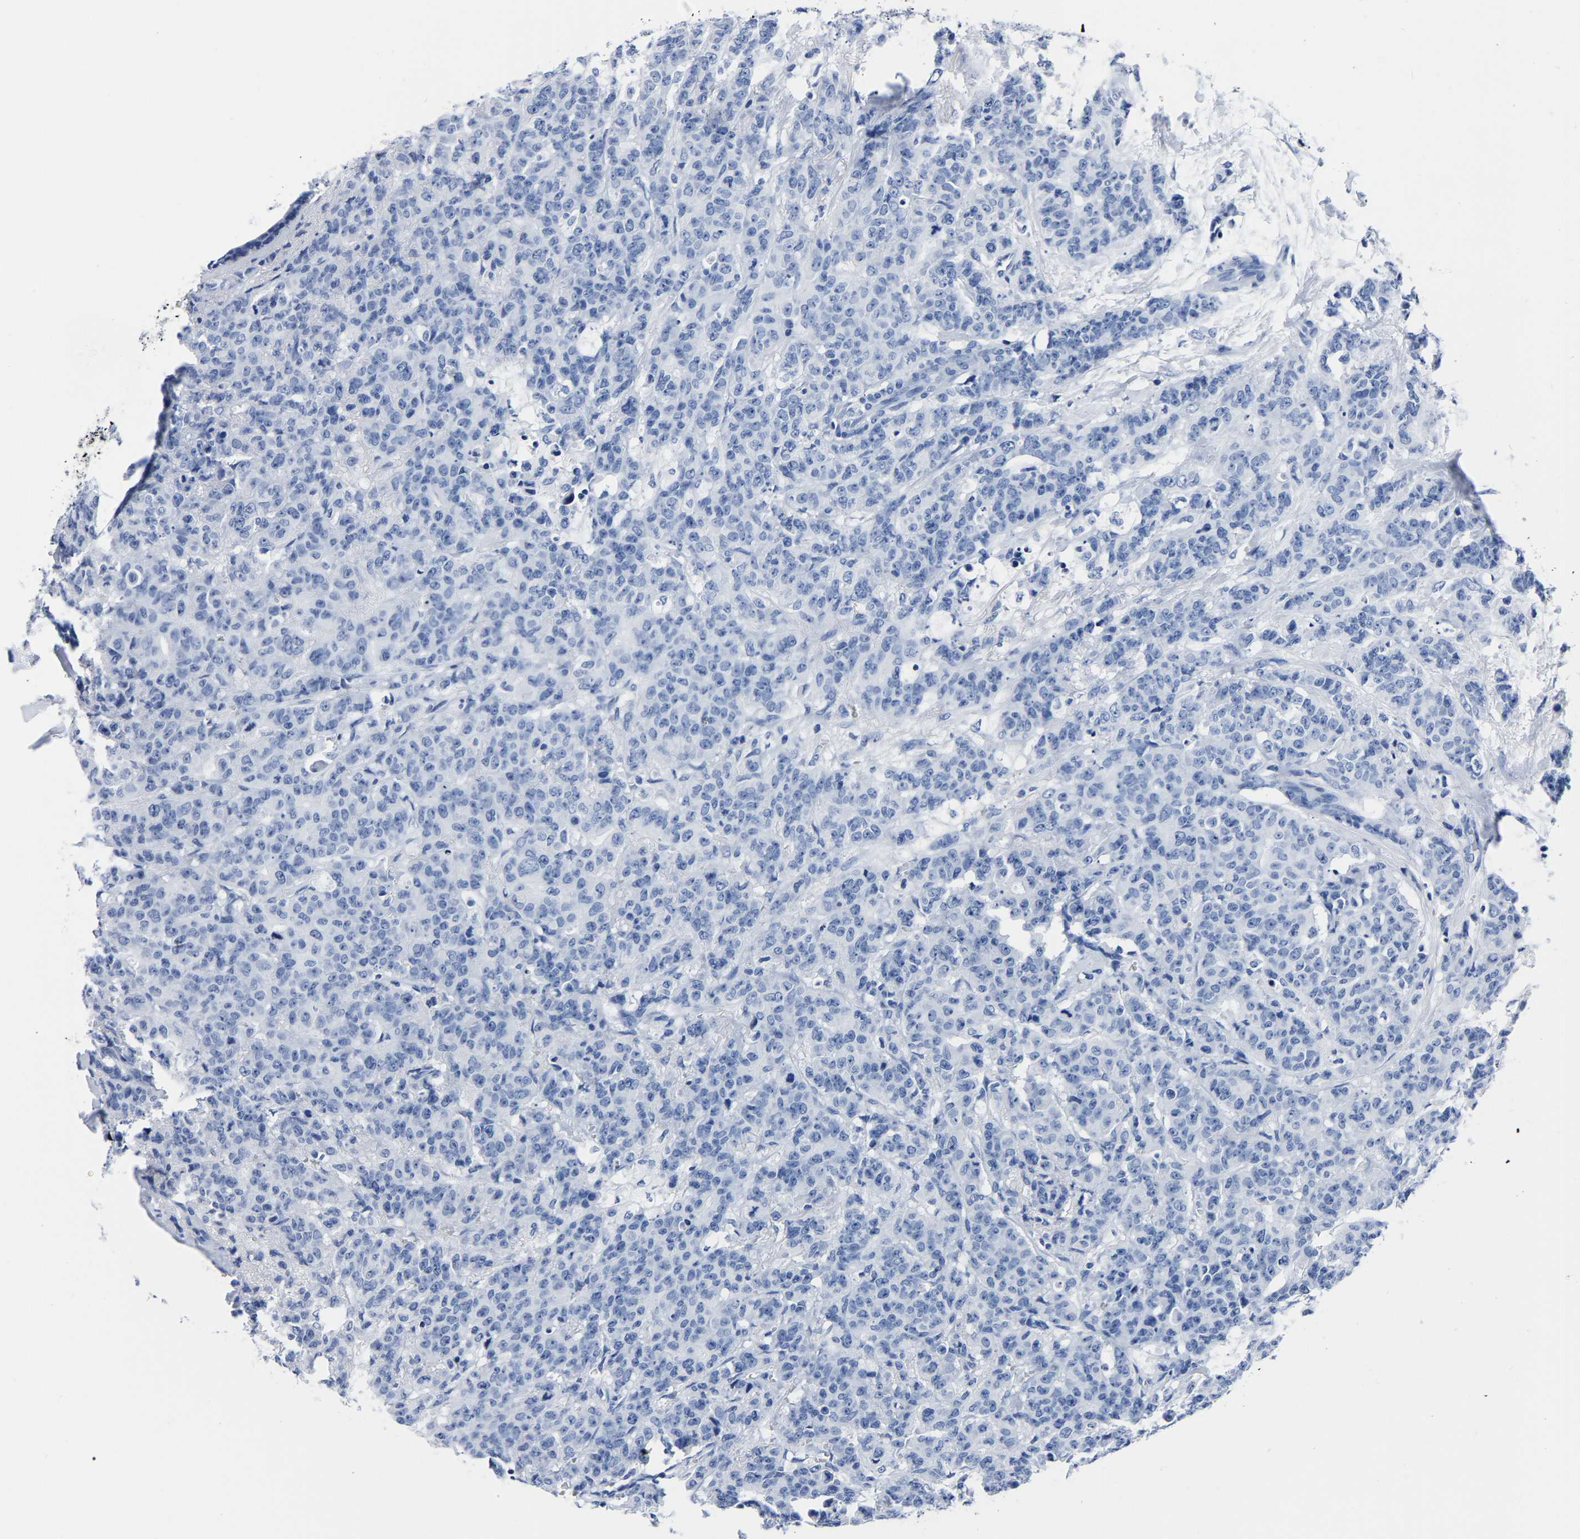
{"staining": {"intensity": "negative", "quantity": "none", "location": "none"}, "tissue": "breast cancer", "cell_type": "Tumor cells", "image_type": "cancer", "snomed": [{"axis": "morphology", "description": "Normal tissue, NOS"}, {"axis": "morphology", "description": "Duct carcinoma"}, {"axis": "topography", "description": "Breast"}], "caption": "Immunohistochemical staining of human breast cancer (infiltrating ductal carcinoma) shows no significant expression in tumor cells. Nuclei are stained in blue.", "gene": "IMPG2", "patient": {"sex": "female", "age": 40}}